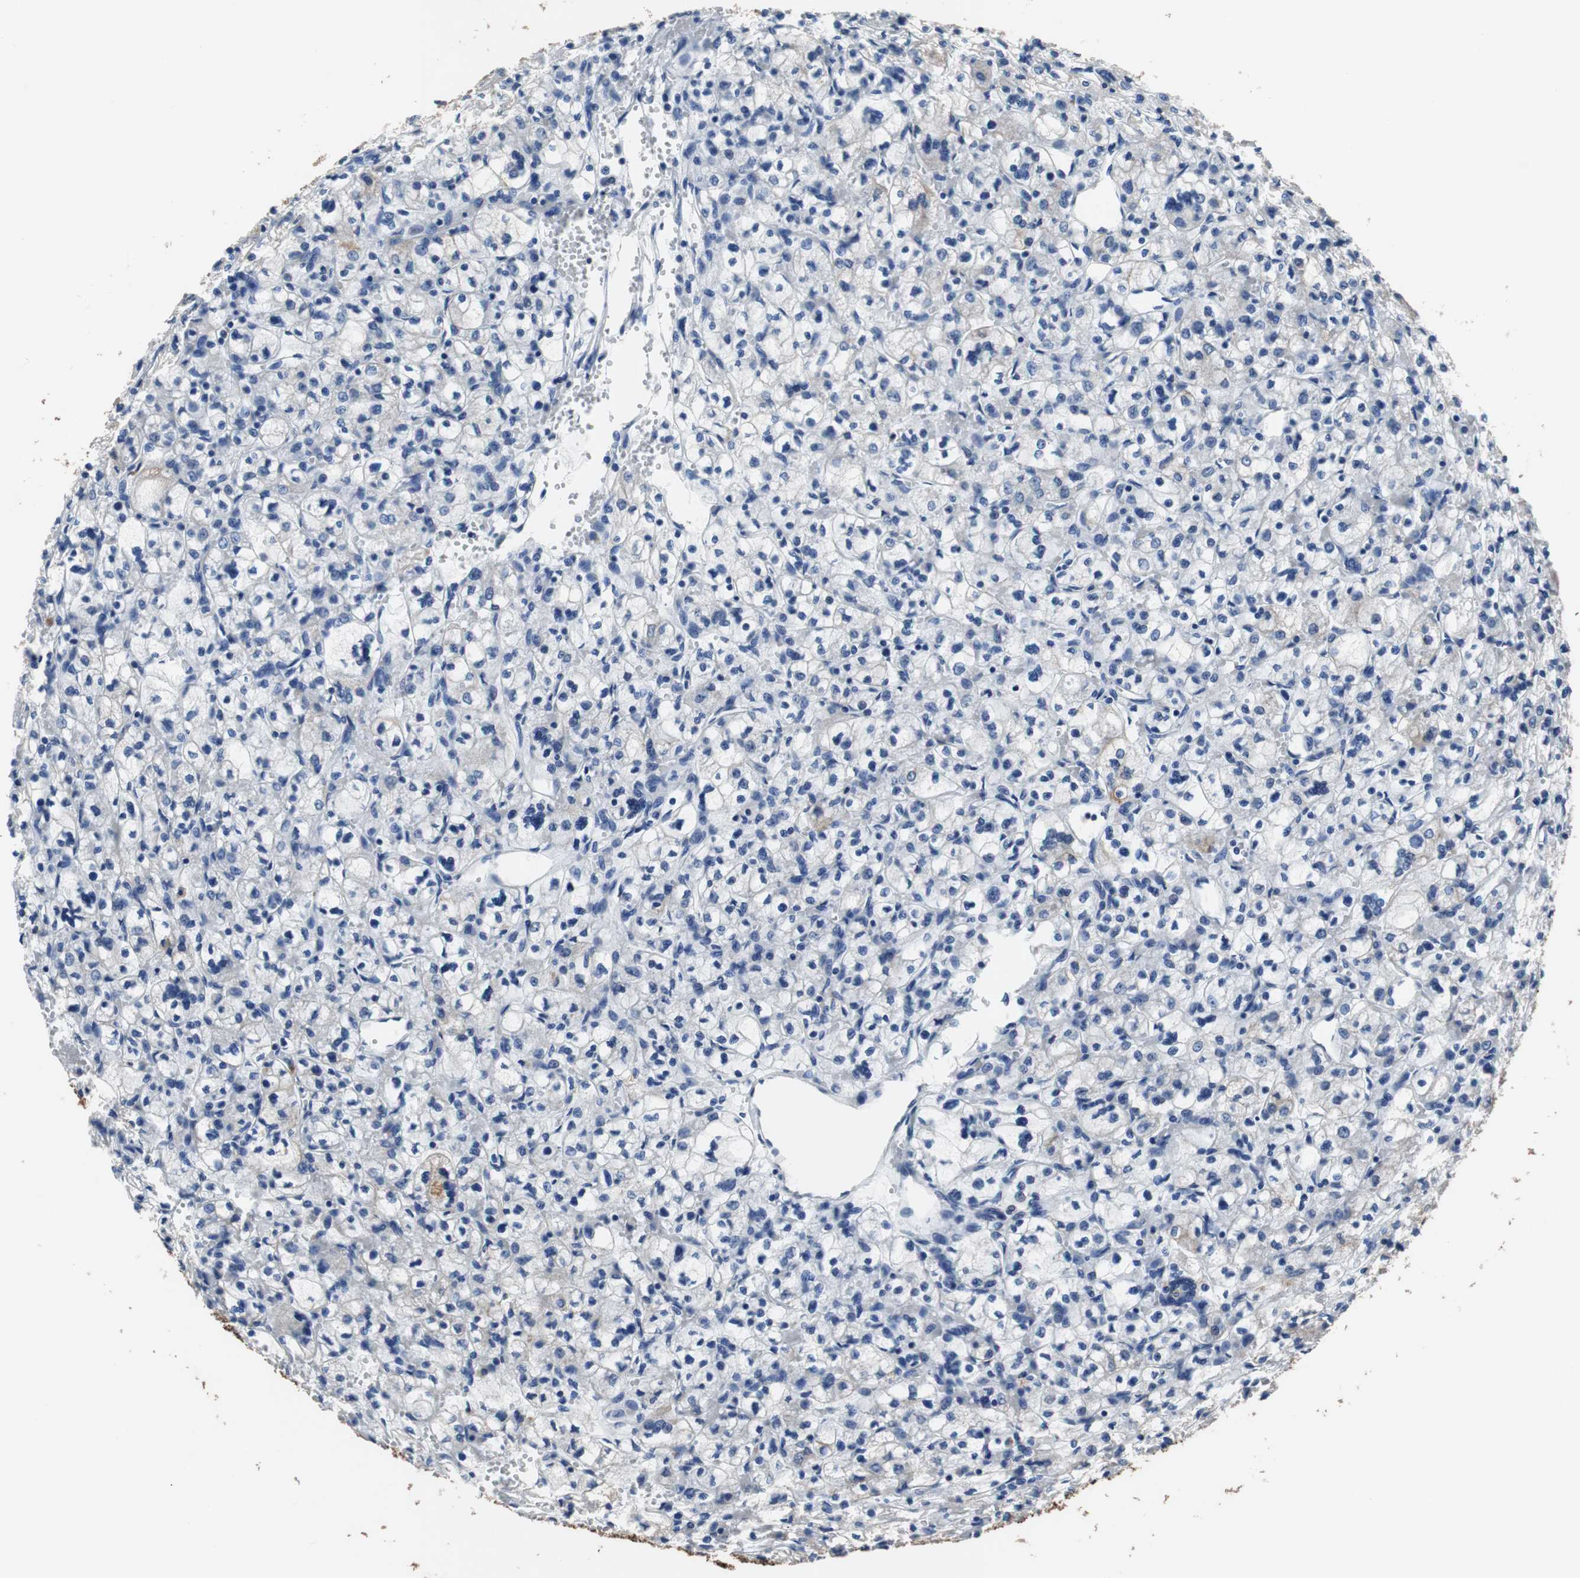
{"staining": {"intensity": "weak", "quantity": "<25%", "location": "cytoplasmic/membranous"}, "tissue": "renal cancer", "cell_type": "Tumor cells", "image_type": "cancer", "snomed": [{"axis": "morphology", "description": "Adenocarcinoma, NOS"}, {"axis": "topography", "description": "Kidney"}], "caption": "Immunohistochemistry (IHC) of renal cancer (adenocarcinoma) demonstrates no positivity in tumor cells.", "gene": "USP10", "patient": {"sex": "female", "age": 83}}